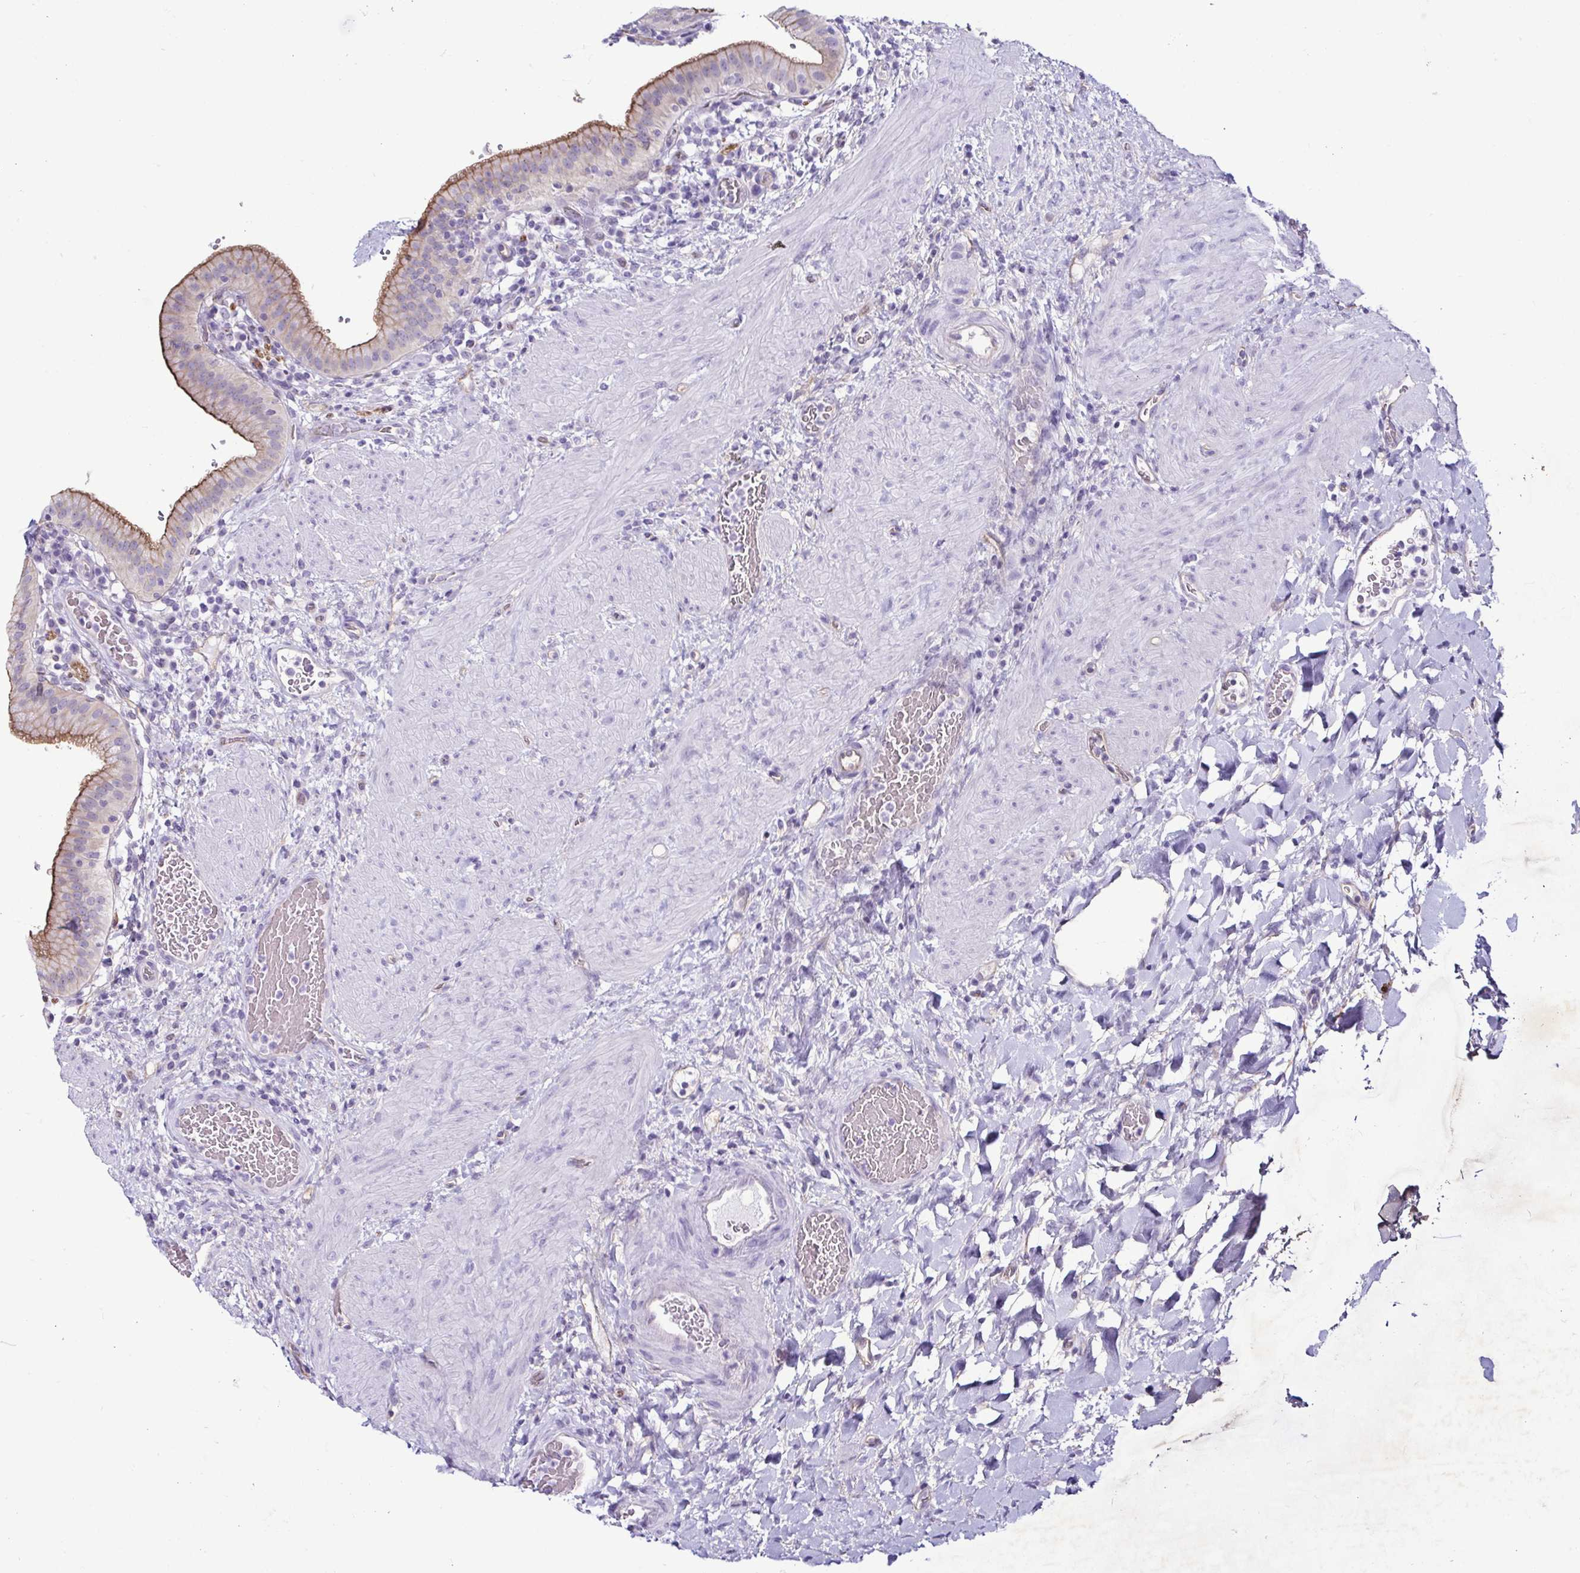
{"staining": {"intensity": "weak", "quantity": "25%-75%", "location": "cytoplasmic/membranous"}, "tissue": "gallbladder", "cell_type": "Glandular cells", "image_type": "normal", "snomed": [{"axis": "morphology", "description": "Normal tissue, NOS"}, {"axis": "topography", "description": "Gallbladder"}], "caption": "About 25%-75% of glandular cells in normal gallbladder reveal weak cytoplasmic/membranous protein positivity as visualized by brown immunohistochemical staining.", "gene": "CASP14", "patient": {"sex": "male", "age": 26}}